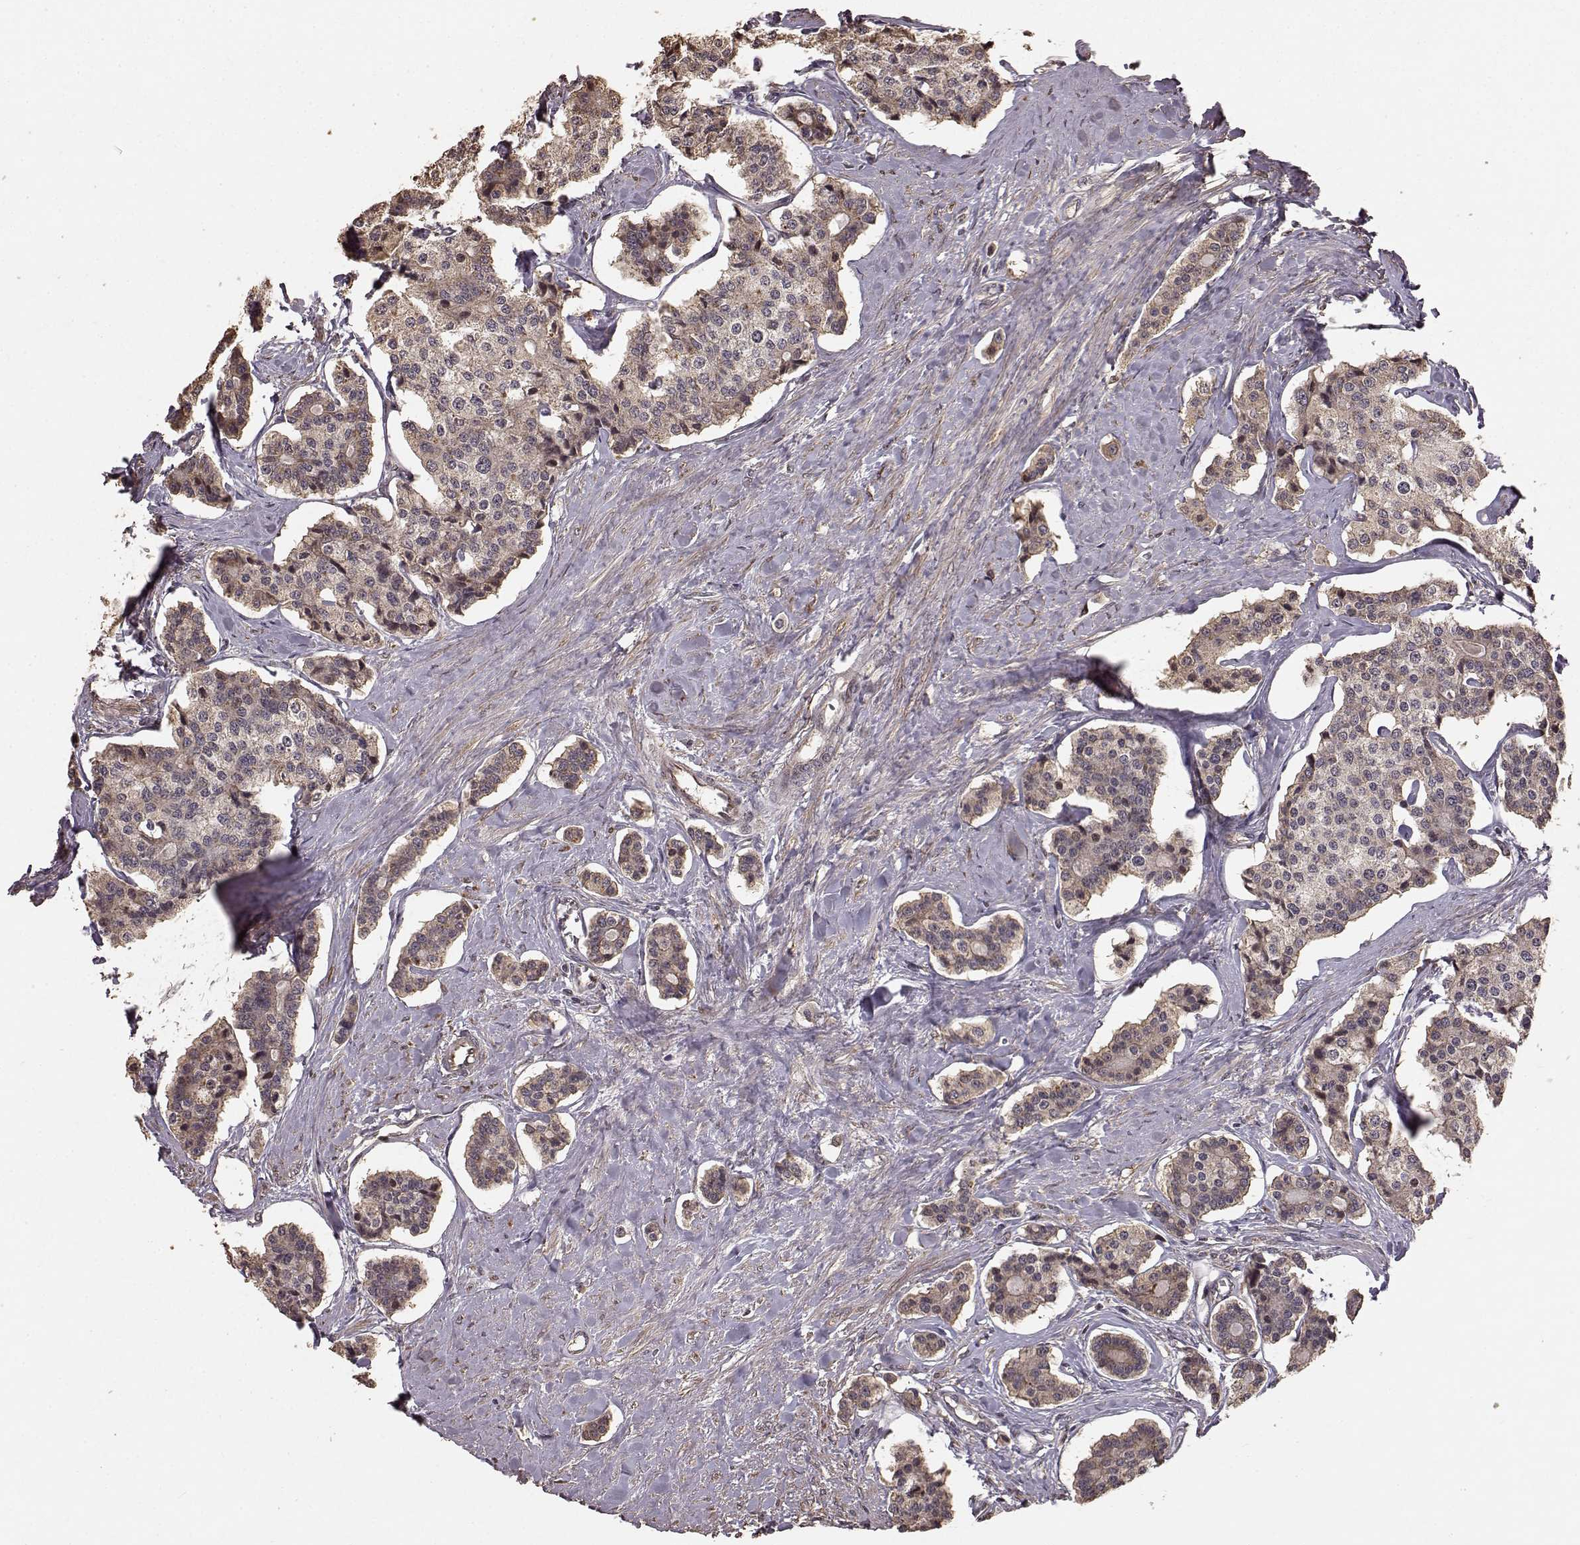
{"staining": {"intensity": "weak", "quantity": "25%-75%", "location": "cytoplasmic/membranous"}, "tissue": "carcinoid", "cell_type": "Tumor cells", "image_type": "cancer", "snomed": [{"axis": "morphology", "description": "Carcinoid, malignant, NOS"}, {"axis": "topography", "description": "Small intestine"}], "caption": "Immunohistochemical staining of malignant carcinoid demonstrates low levels of weak cytoplasmic/membranous protein positivity in about 25%-75% of tumor cells.", "gene": "USP15", "patient": {"sex": "female", "age": 65}}